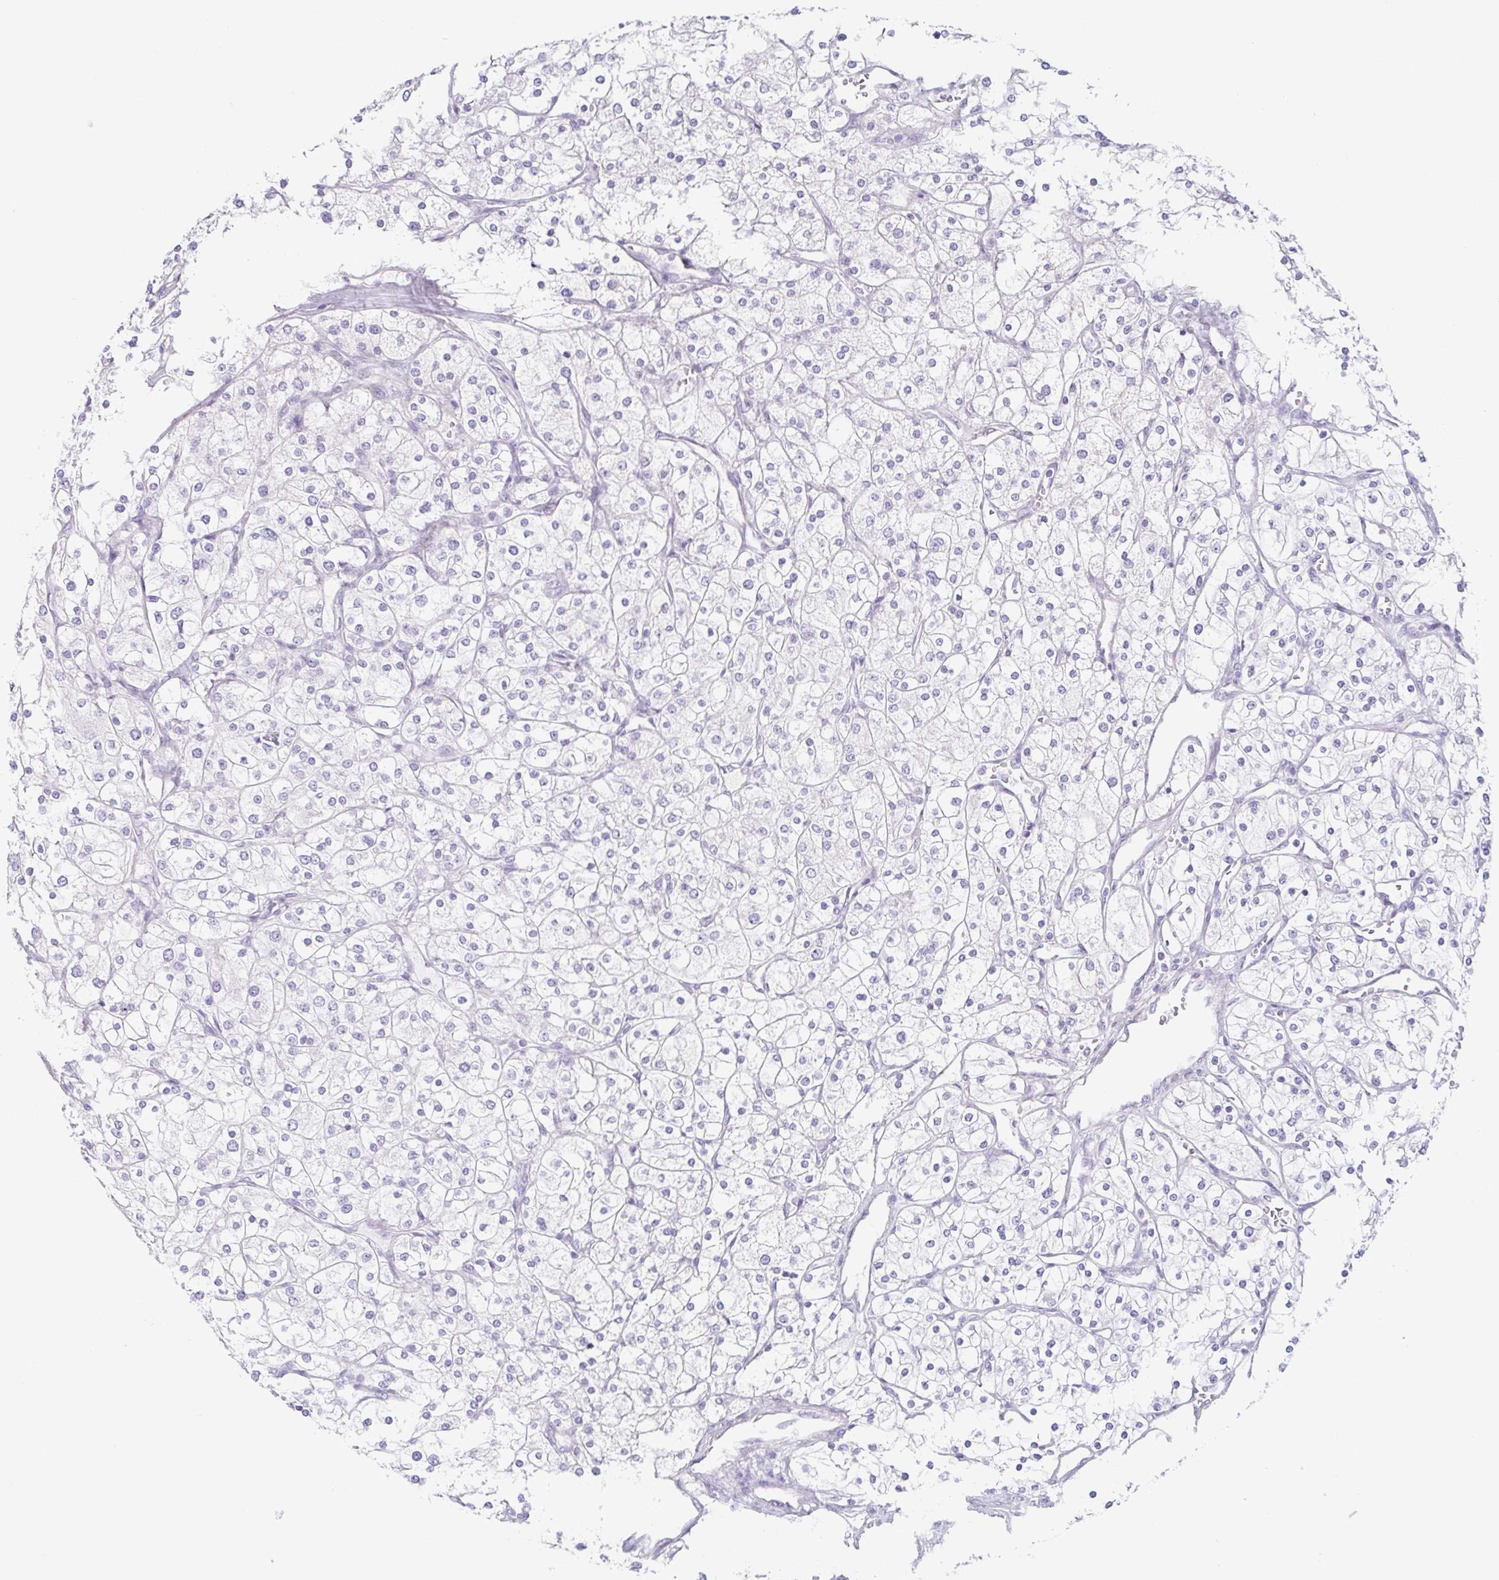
{"staining": {"intensity": "negative", "quantity": "none", "location": "none"}, "tissue": "renal cancer", "cell_type": "Tumor cells", "image_type": "cancer", "snomed": [{"axis": "morphology", "description": "Adenocarcinoma, NOS"}, {"axis": "topography", "description": "Kidney"}], "caption": "This is an immunohistochemistry histopathology image of human renal adenocarcinoma. There is no expression in tumor cells.", "gene": "HDGFL1", "patient": {"sex": "male", "age": 80}}